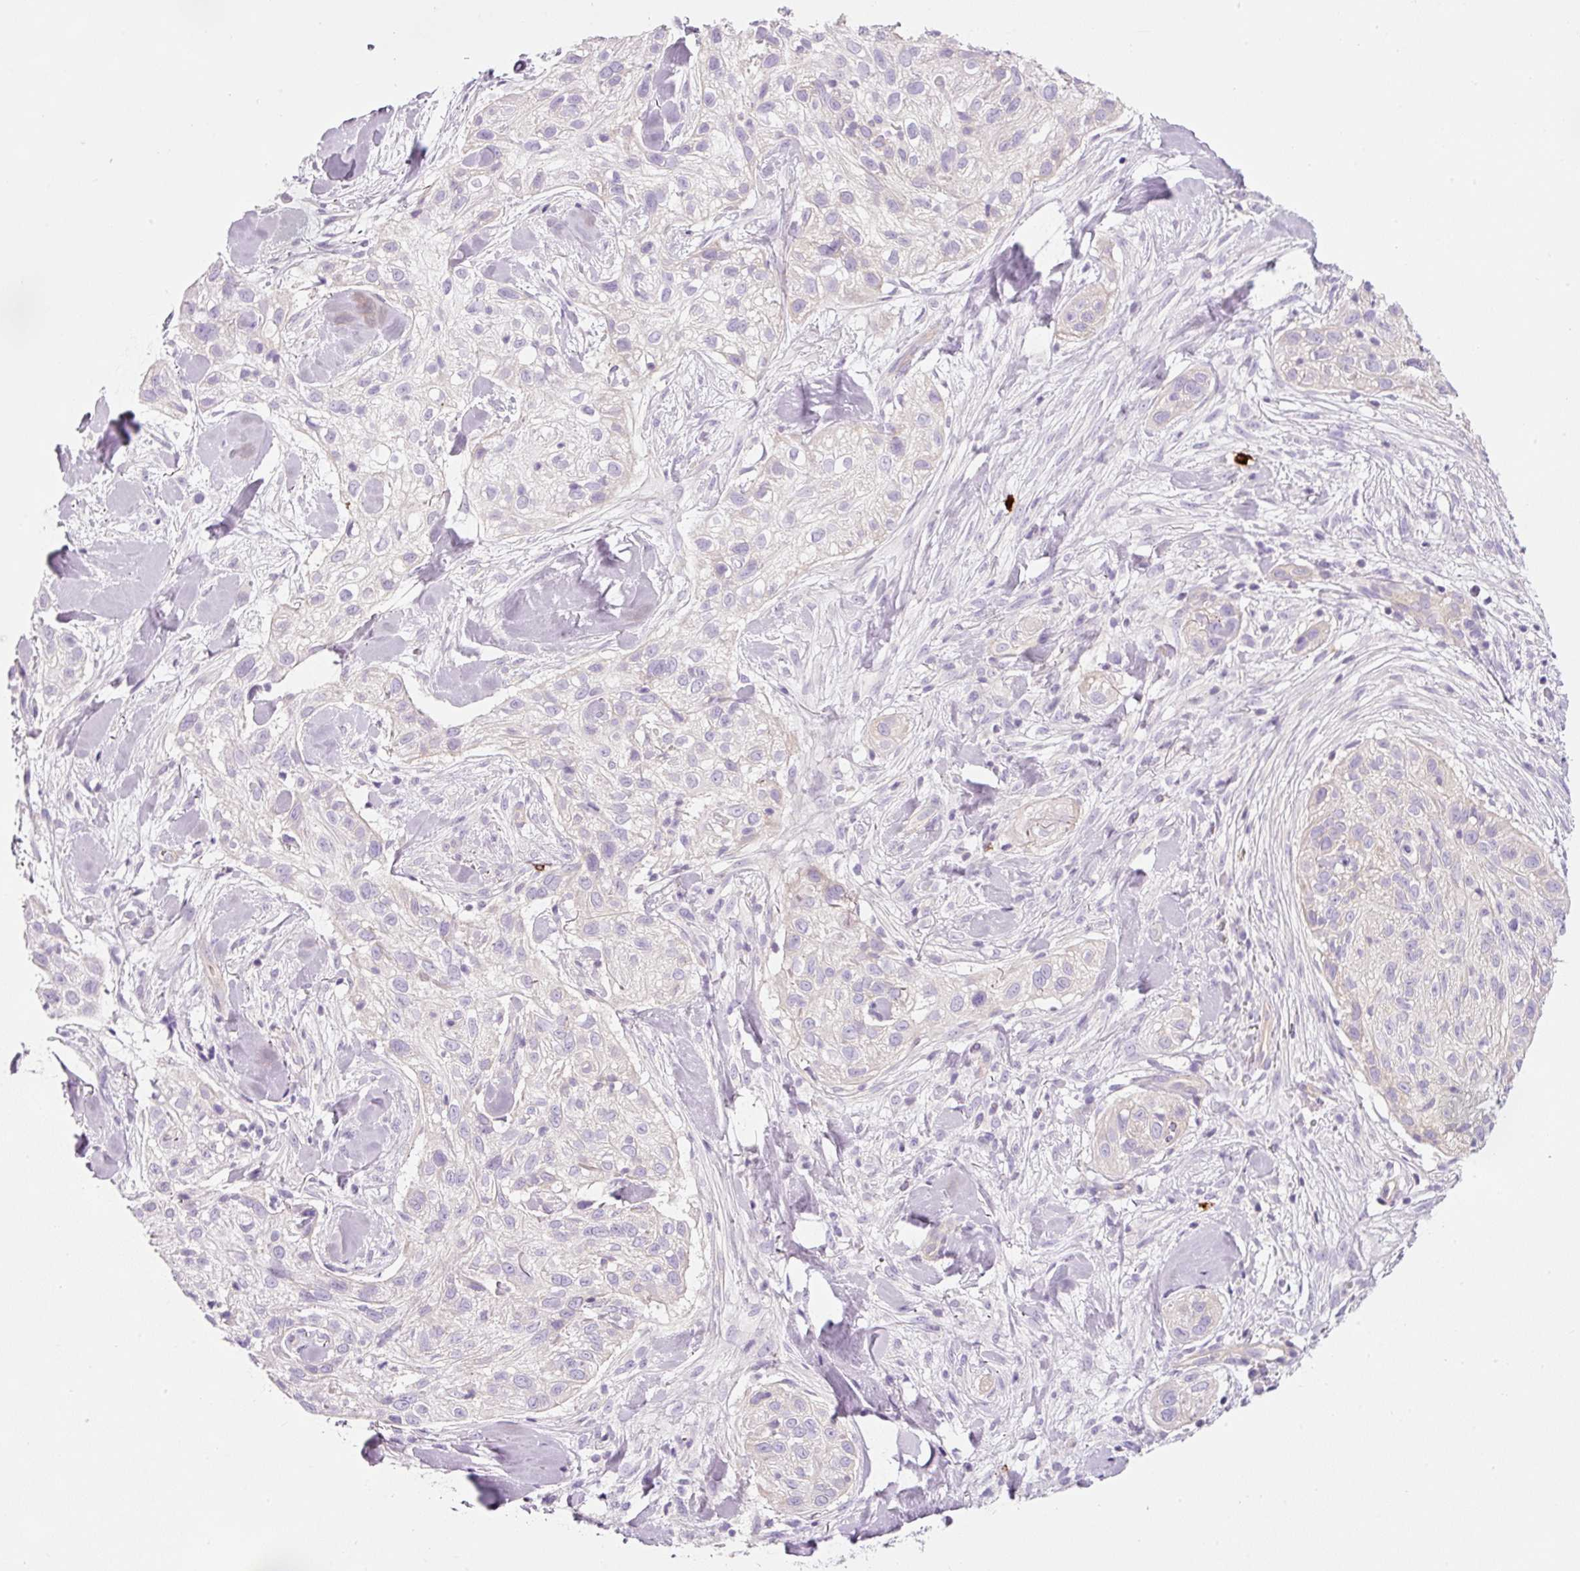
{"staining": {"intensity": "negative", "quantity": "none", "location": "none"}, "tissue": "skin cancer", "cell_type": "Tumor cells", "image_type": "cancer", "snomed": [{"axis": "morphology", "description": "Squamous cell carcinoma, NOS"}, {"axis": "topography", "description": "Skin"}], "caption": "This is a histopathology image of IHC staining of skin cancer (squamous cell carcinoma), which shows no expression in tumor cells. The staining is performed using DAB (3,3'-diaminobenzidine) brown chromogen with nuclei counter-stained in using hematoxylin.", "gene": "MAP3K3", "patient": {"sex": "male", "age": 82}}